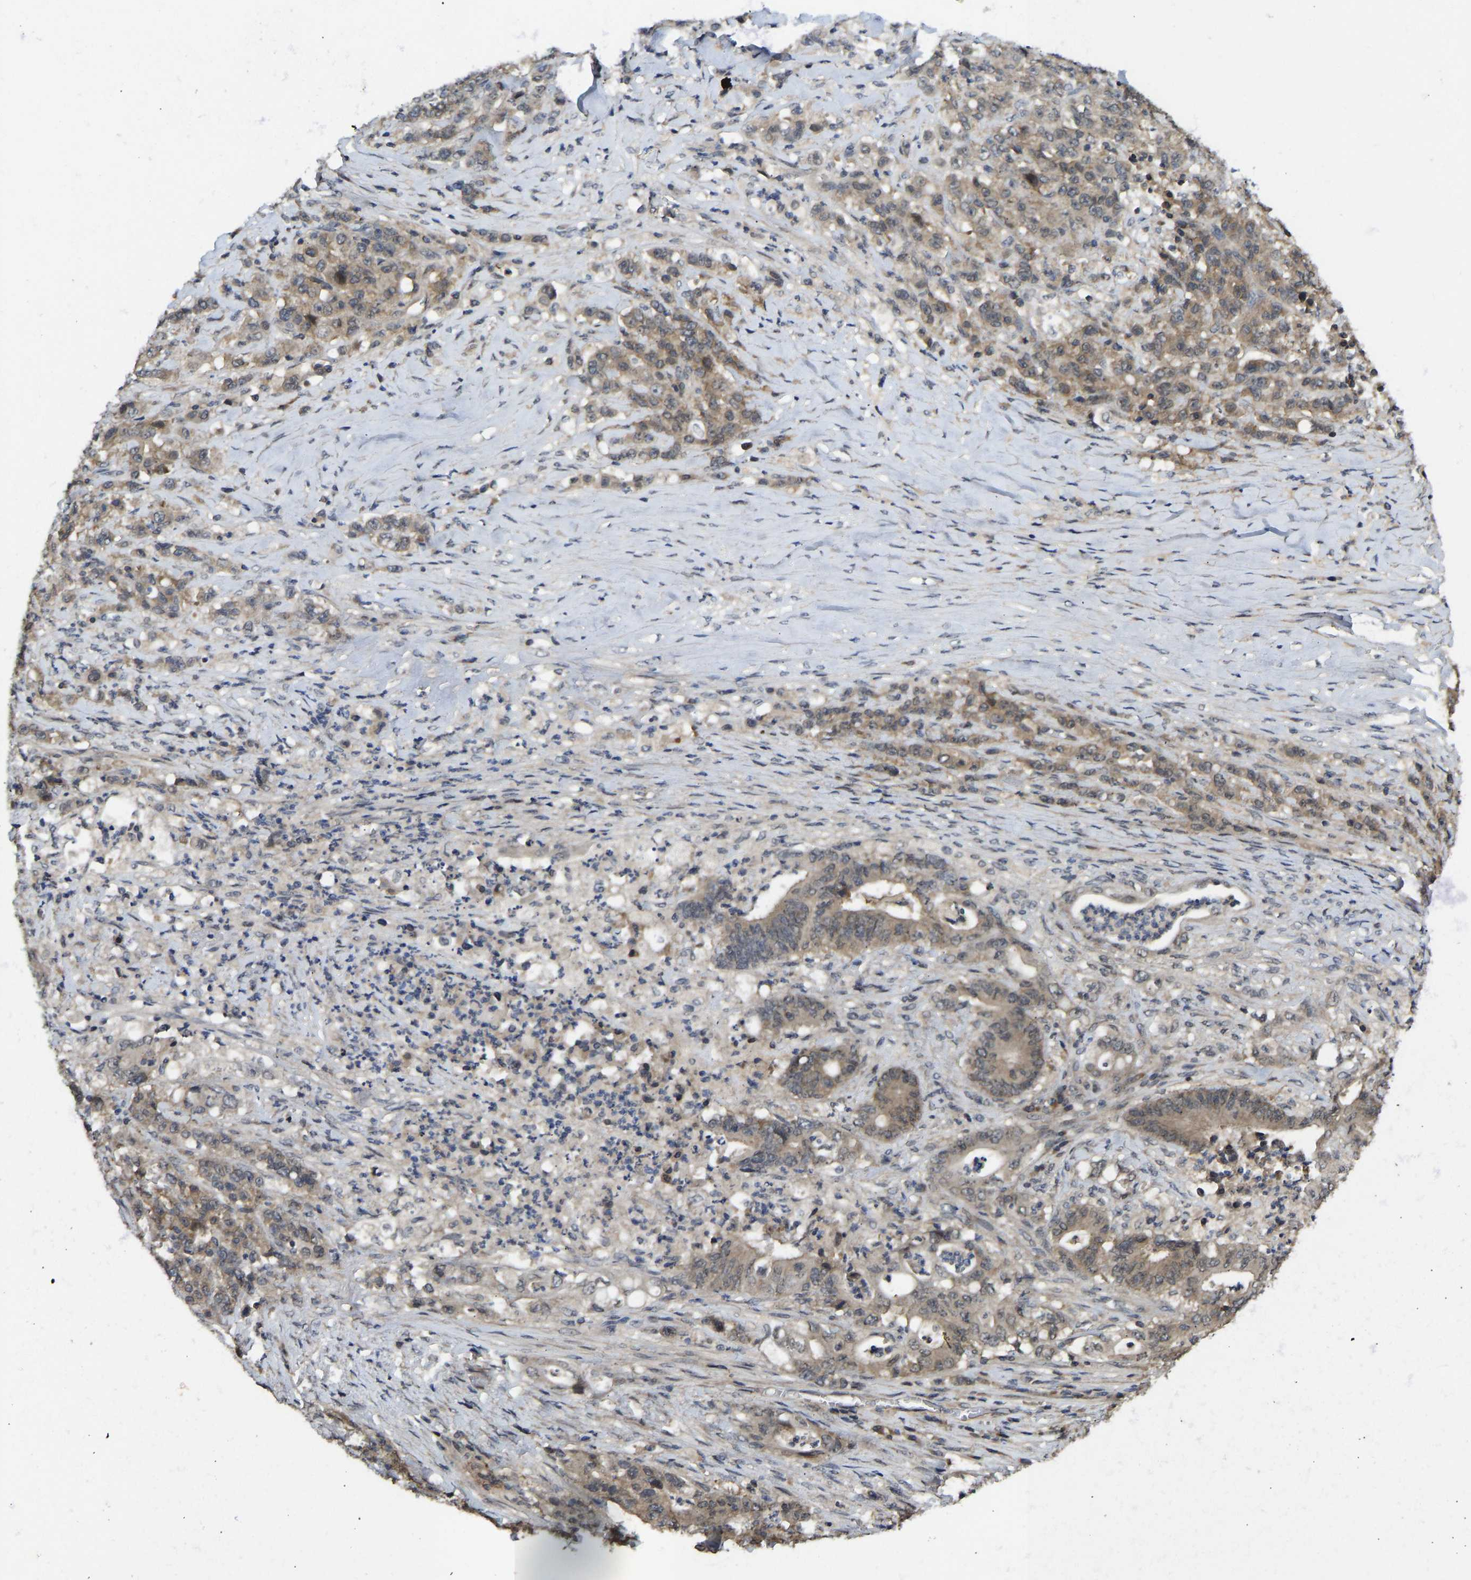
{"staining": {"intensity": "moderate", "quantity": ">75%", "location": "cytoplasmic/membranous"}, "tissue": "stomach cancer", "cell_type": "Tumor cells", "image_type": "cancer", "snomed": [{"axis": "morphology", "description": "Adenocarcinoma, NOS"}, {"axis": "topography", "description": "Stomach"}], "caption": "Stomach adenocarcinoma stained with a protein marker demonstrates moderate staining in tumor cells.", "gene": "NDRG3", "patient": {"sex": "female", "age": 73}}